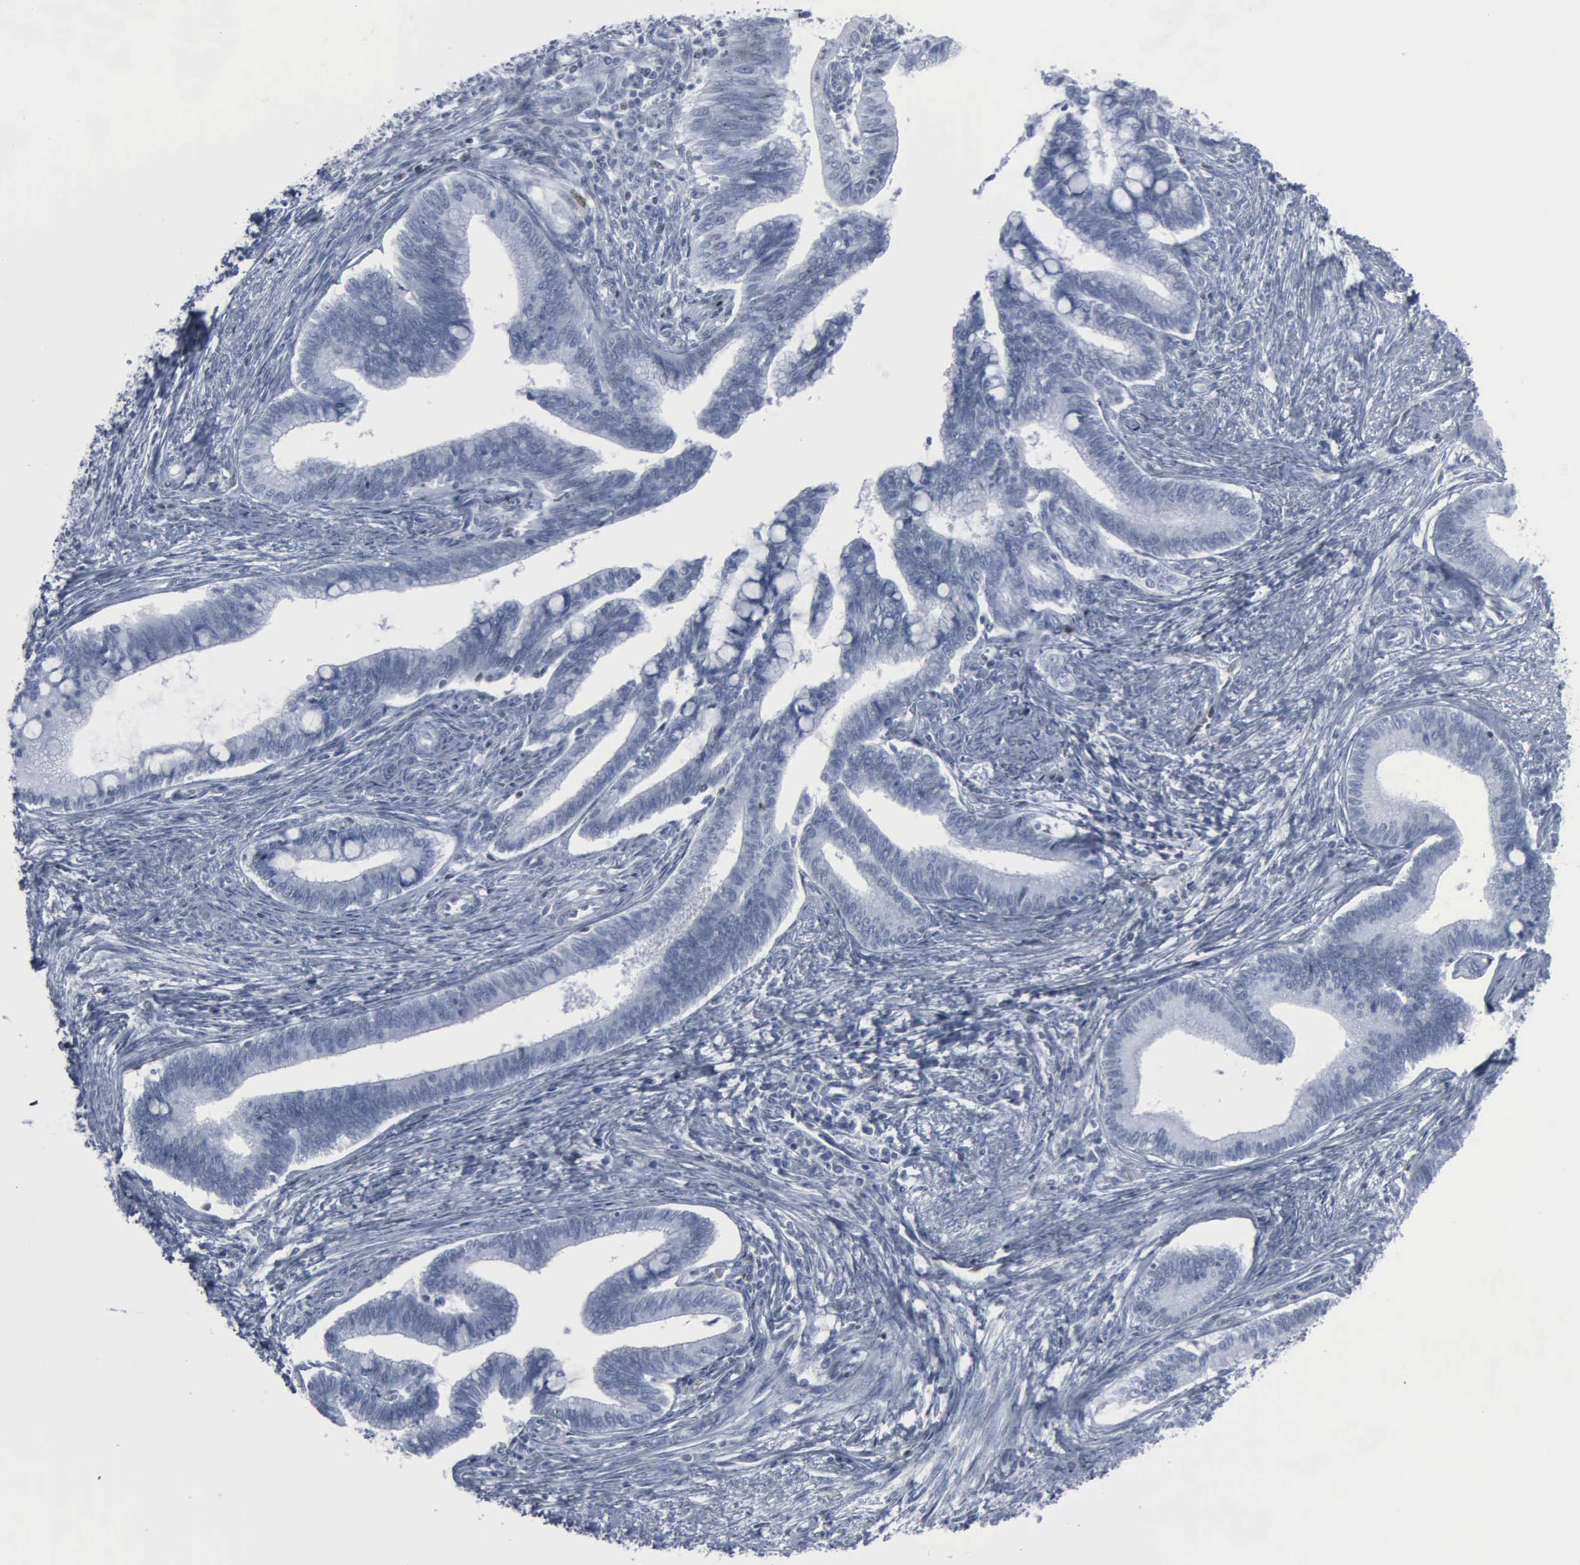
{"staining": {"intensity": "negative", "quantity": "none", "location": "none"}, "tissue": "cervical cancer", "cell_type": "Tumor cells", "image_type": "cancer", "snomed": [{"axis": "morphology", "description": "Adenocarcinoma, NOS"}, {"axis": "topography", "description": "Cervix"}], "caption": "Cervical cancer (adenocarcinoma) was stained to show a protein in brown. There is no significant expression in tumor cells. (IHC, brightfield microscopy, high magnification).", "gene": "CCND3", "patient": {"sex": "female", "age": 36}}